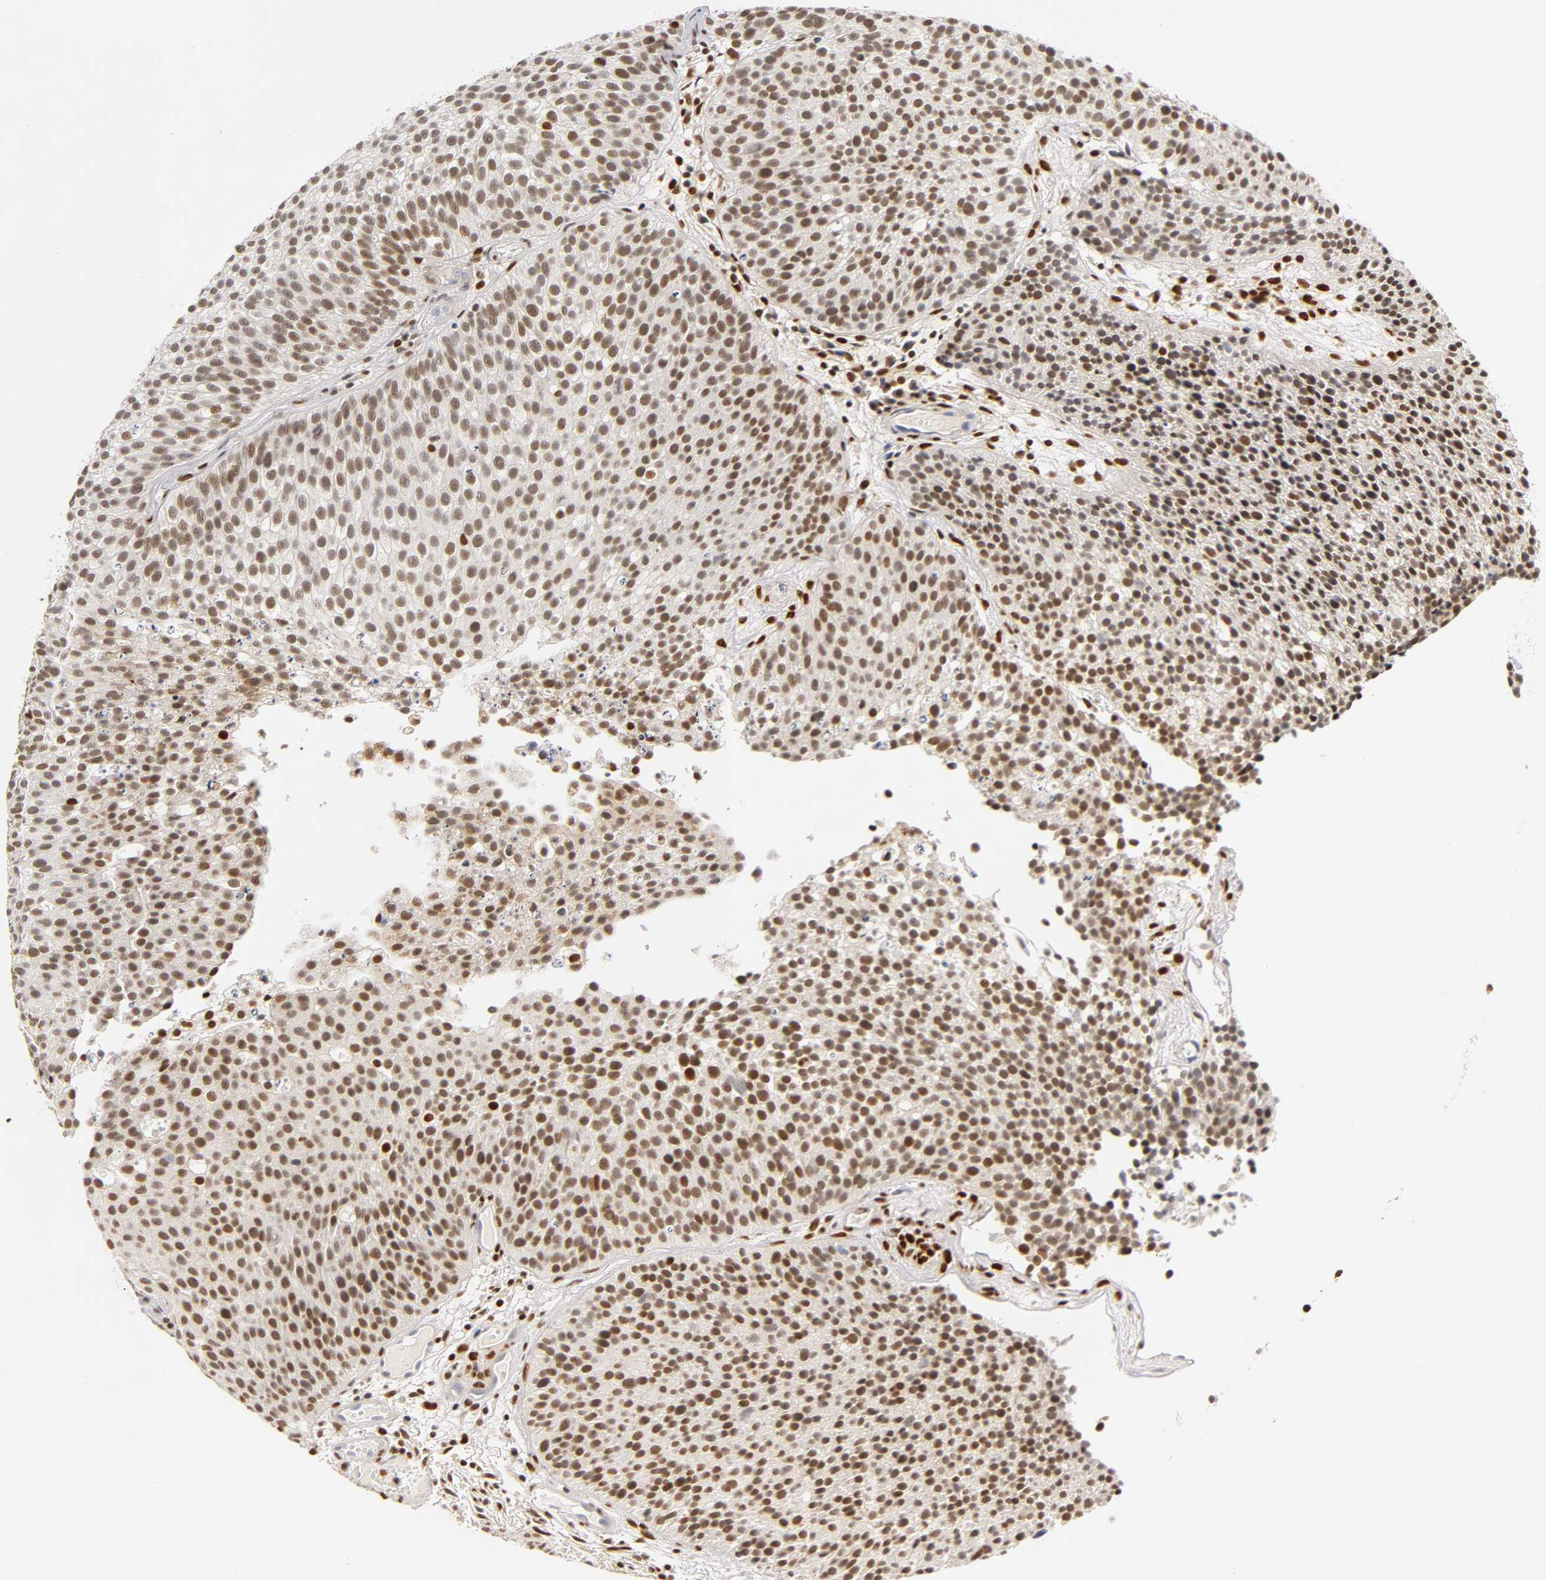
{"staining": {"intensity": "moderate", "quantity": ">75%", "location": "nuclear"}, "tissue": "urothelial cancer", "cell_type": "Tumor cells", "image_type": "cancer", "snomed": [{"axis": "morphology", "description": "Urothelial carcinoma, Low grade"}, {"axis": "topography", "description": "Urinary bladder"}], "caption": "Tumor cells demonstrate medium levels of moderate nuclear positivity in approximately >75% of cells in urothelial cancer. (IHC, brightfield microscopy, high magnification).", "gene": "RUNX1", "patient": {"sex": "male", "age": 85}}